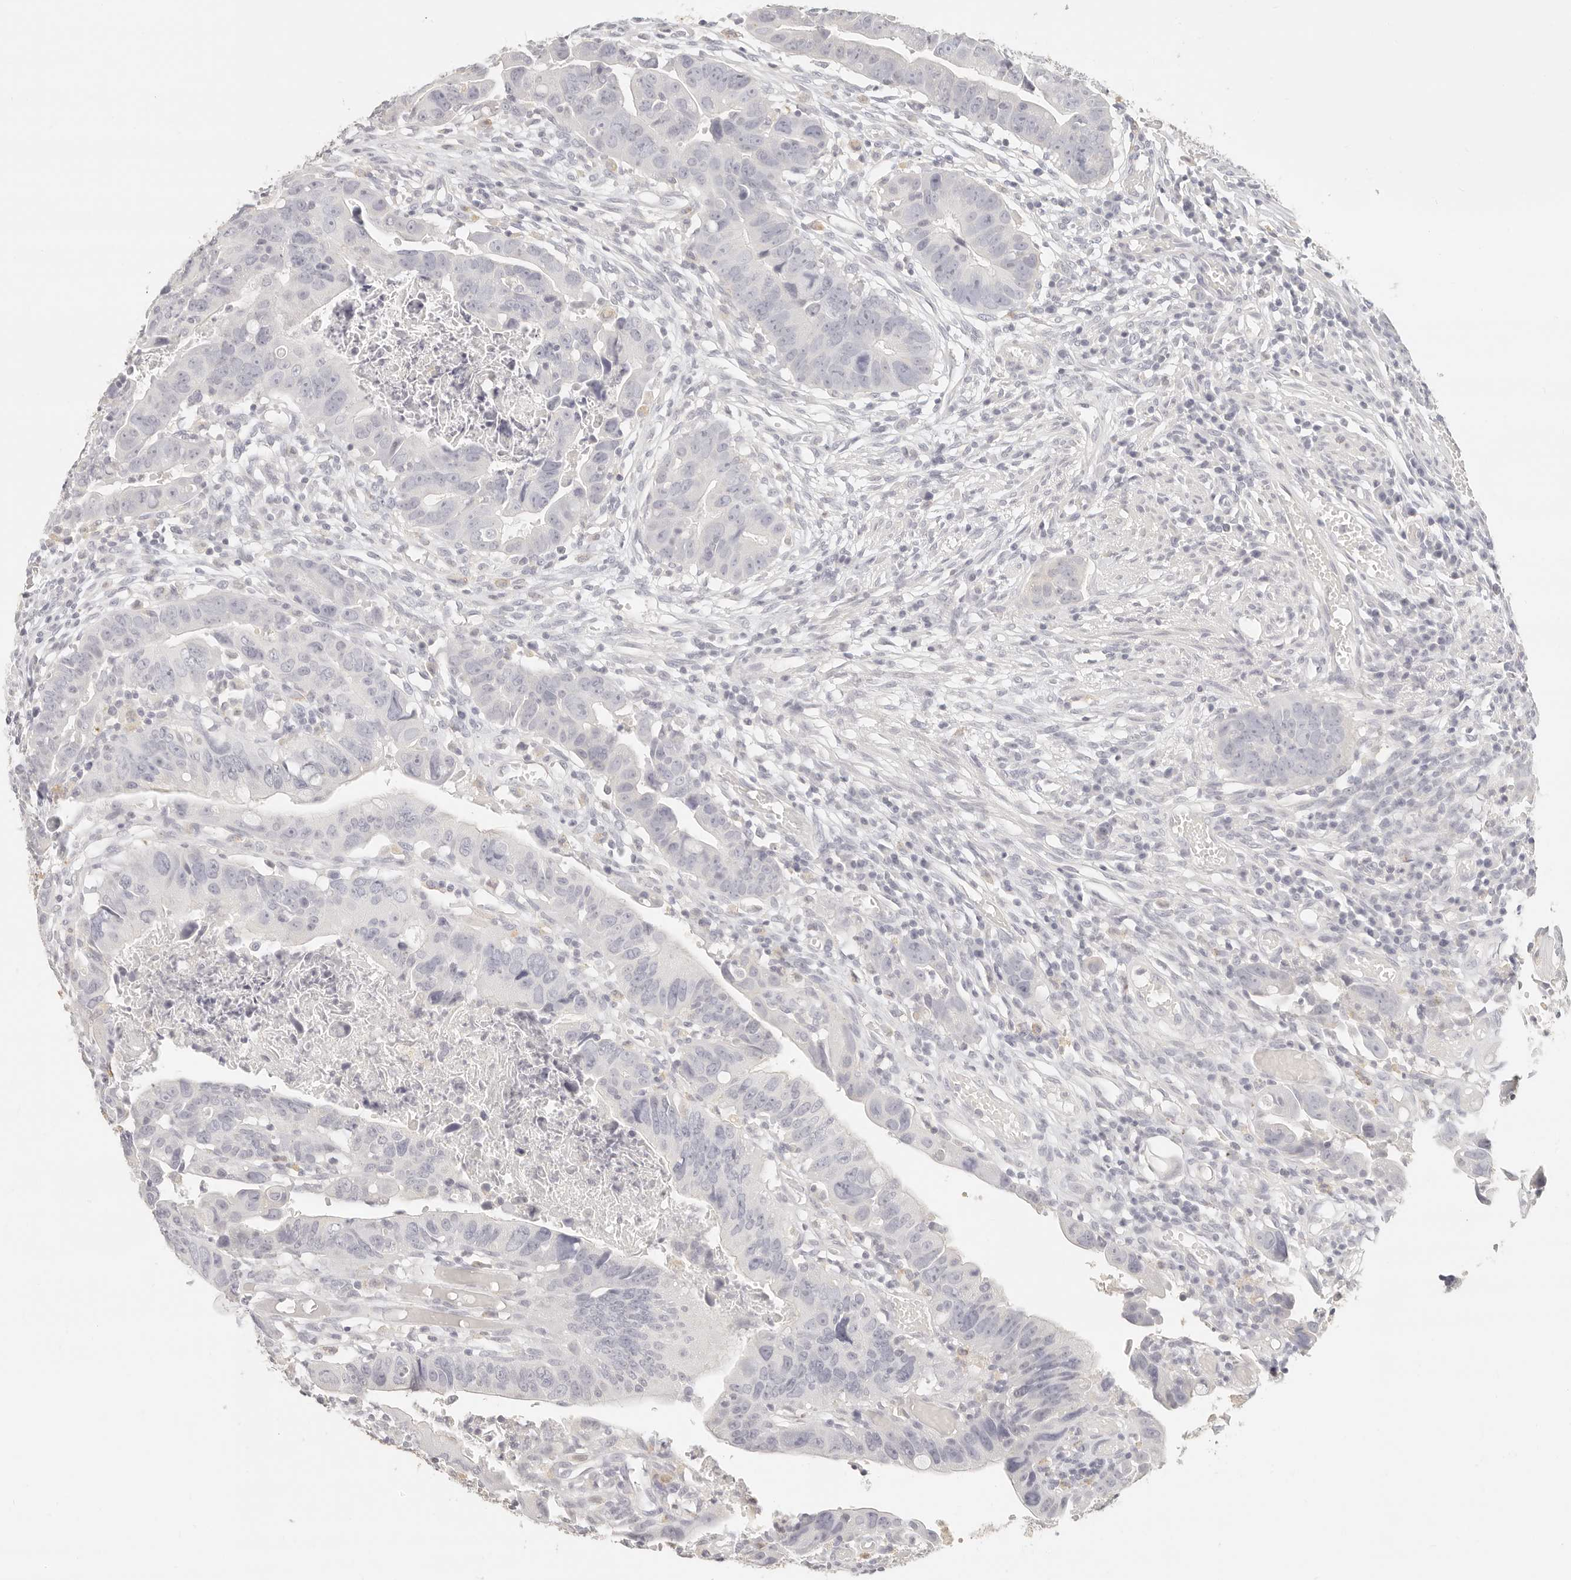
{"staining": {"intensity": "negative", "quantity": "none", "location": "none"}, "tissue": "colorectal cancer", "cell_type": "Tumor cells", "image_type": "cancer", "snomed": [{"axis": "morphology", "description": "Adenocarcinoma, NOS"}, {"axis": "topography", "description": "Rectum"}], "caption": "The histopathology image exhibits no staining of tumor cells in colorectal cancer.", "gene": "CNMD", "patient": {"sex": "female", "age": 65}}